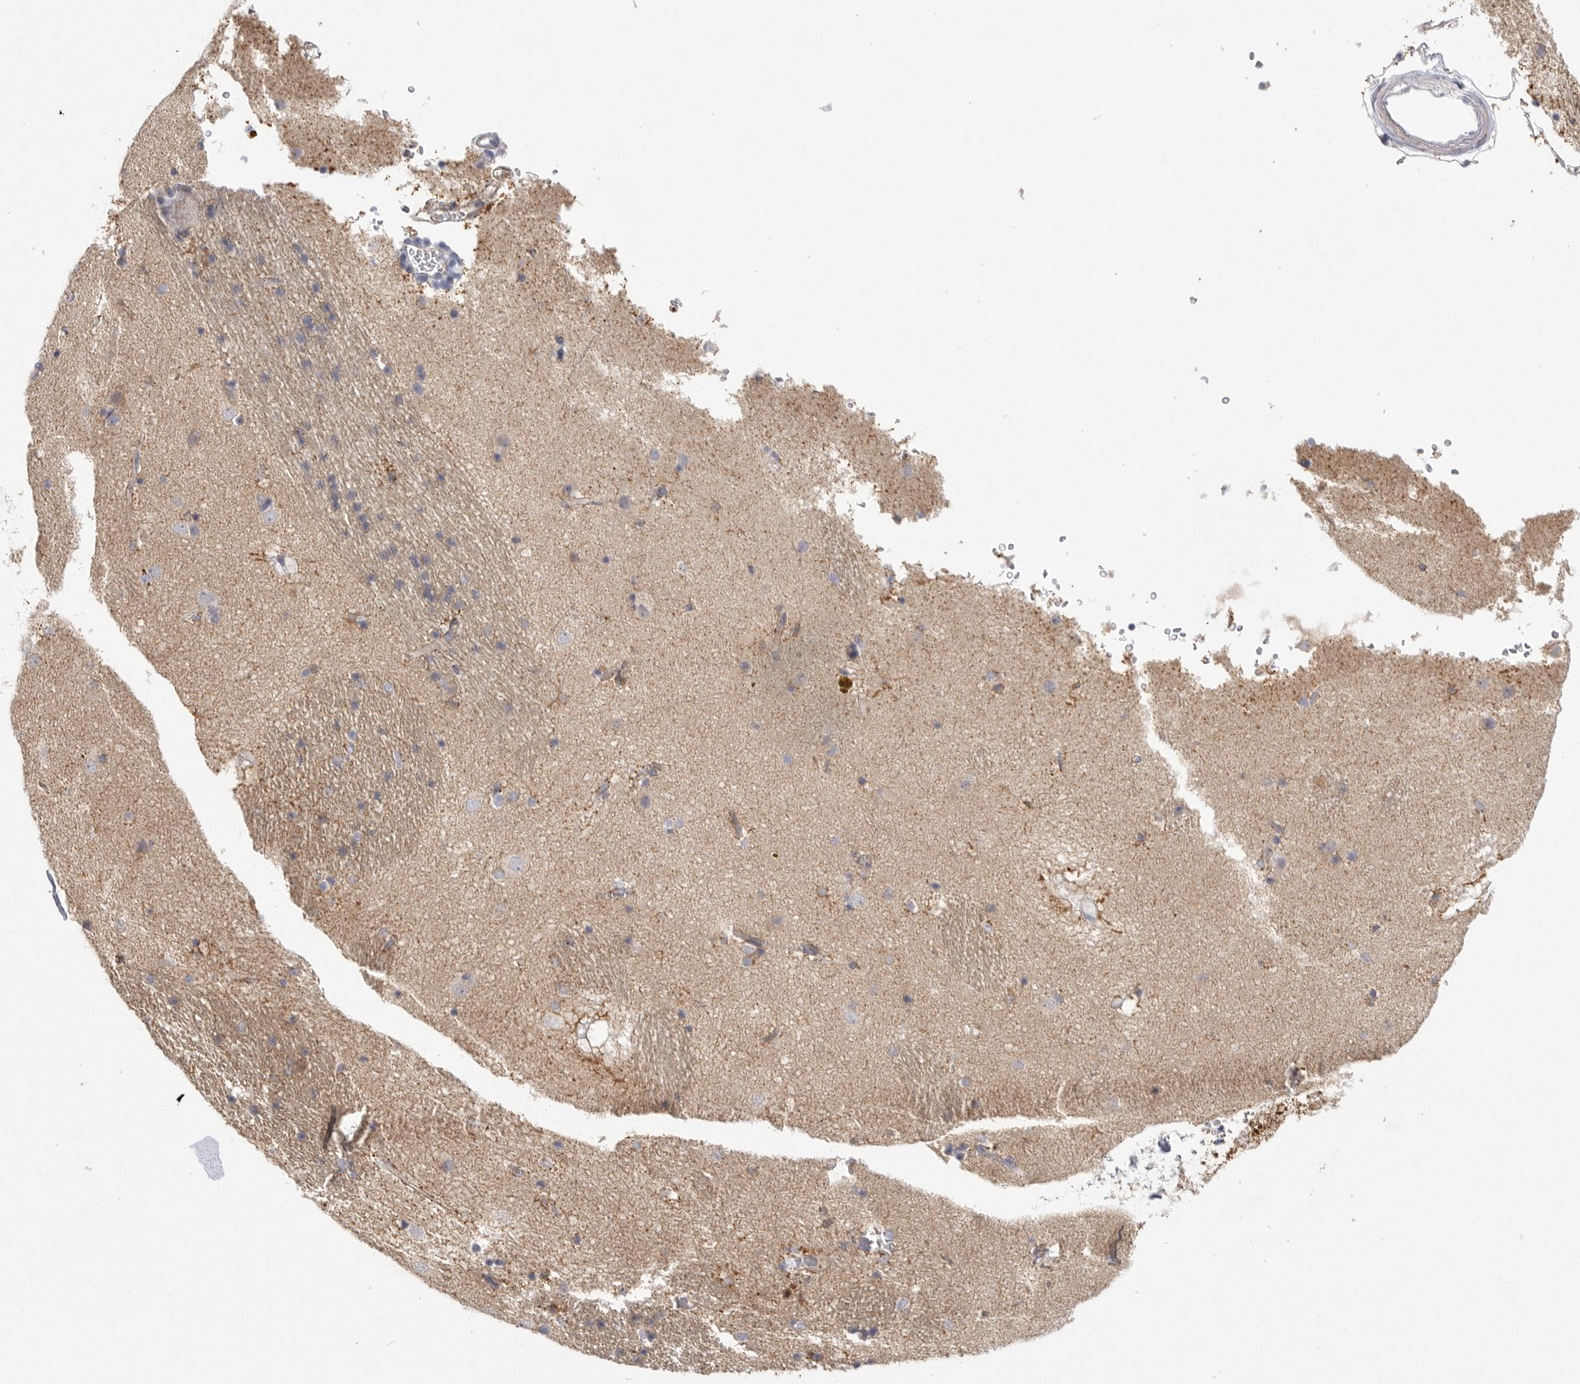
{"staining": {"intensity": "moderate", "quantity": "<25%", "location": "cytoplasmic/membranous"}, "tissue": "caudate", "cell_type": "Glial cells", "image_type": "normal", "snomed": [{"axis": "morphology", "description": "Normal tissue, NOS"}, {"axis": "topography", "description": "Lateral ventricle wall"}], "caption": "High-power microscopy captured an immunohistochemistry micrograph of normal caudate, revealing moderate cytoplasmic/membranous positivity in approximately <25% of glial cells. Using DAB (brown) and hematoxylin (blue) stains, captured at high magnification using brightfield microscopy.", "gene": "ELP3", "patient": {"sex": "male", "age": 70}}